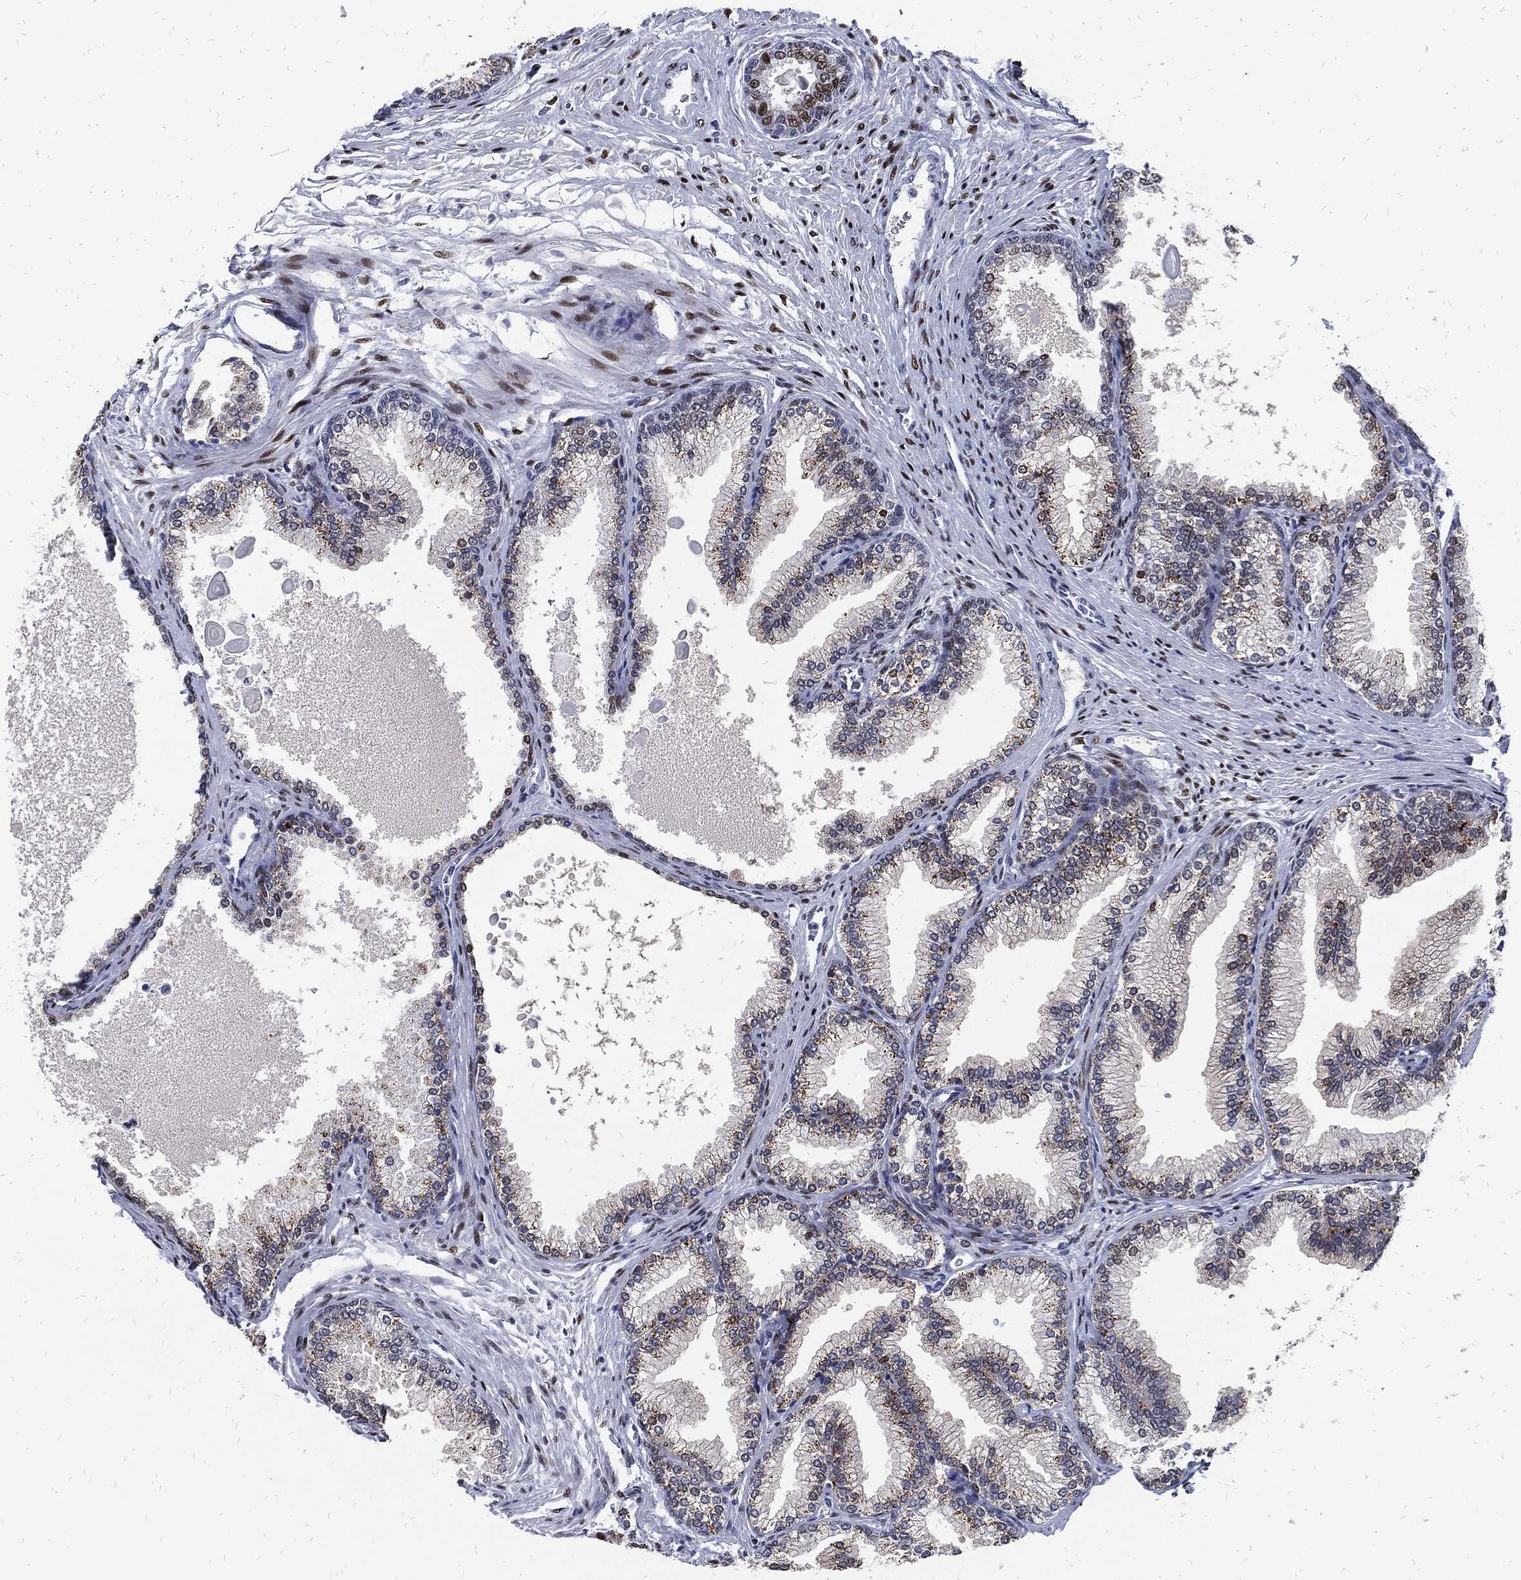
{"staining": {"intensity": "strong", "quantity": "<25%", "location": "nuclear"}, "tissue": "prostate", "cell_type": "Glandular cells", "image_type": "normal", "snomed": [{"axis": "morphology", "description": "Normal tissue, NOS"}, {"axis": "topography", "description": "Prostate"}], "caption": "Prostate stained for a protein exhibits strong nuclear positivity in glandular cells. (IHC, brightfield microscopy, high magnification).", "gene": "JUN", "patient": {"sex": "male", "age": 72}}